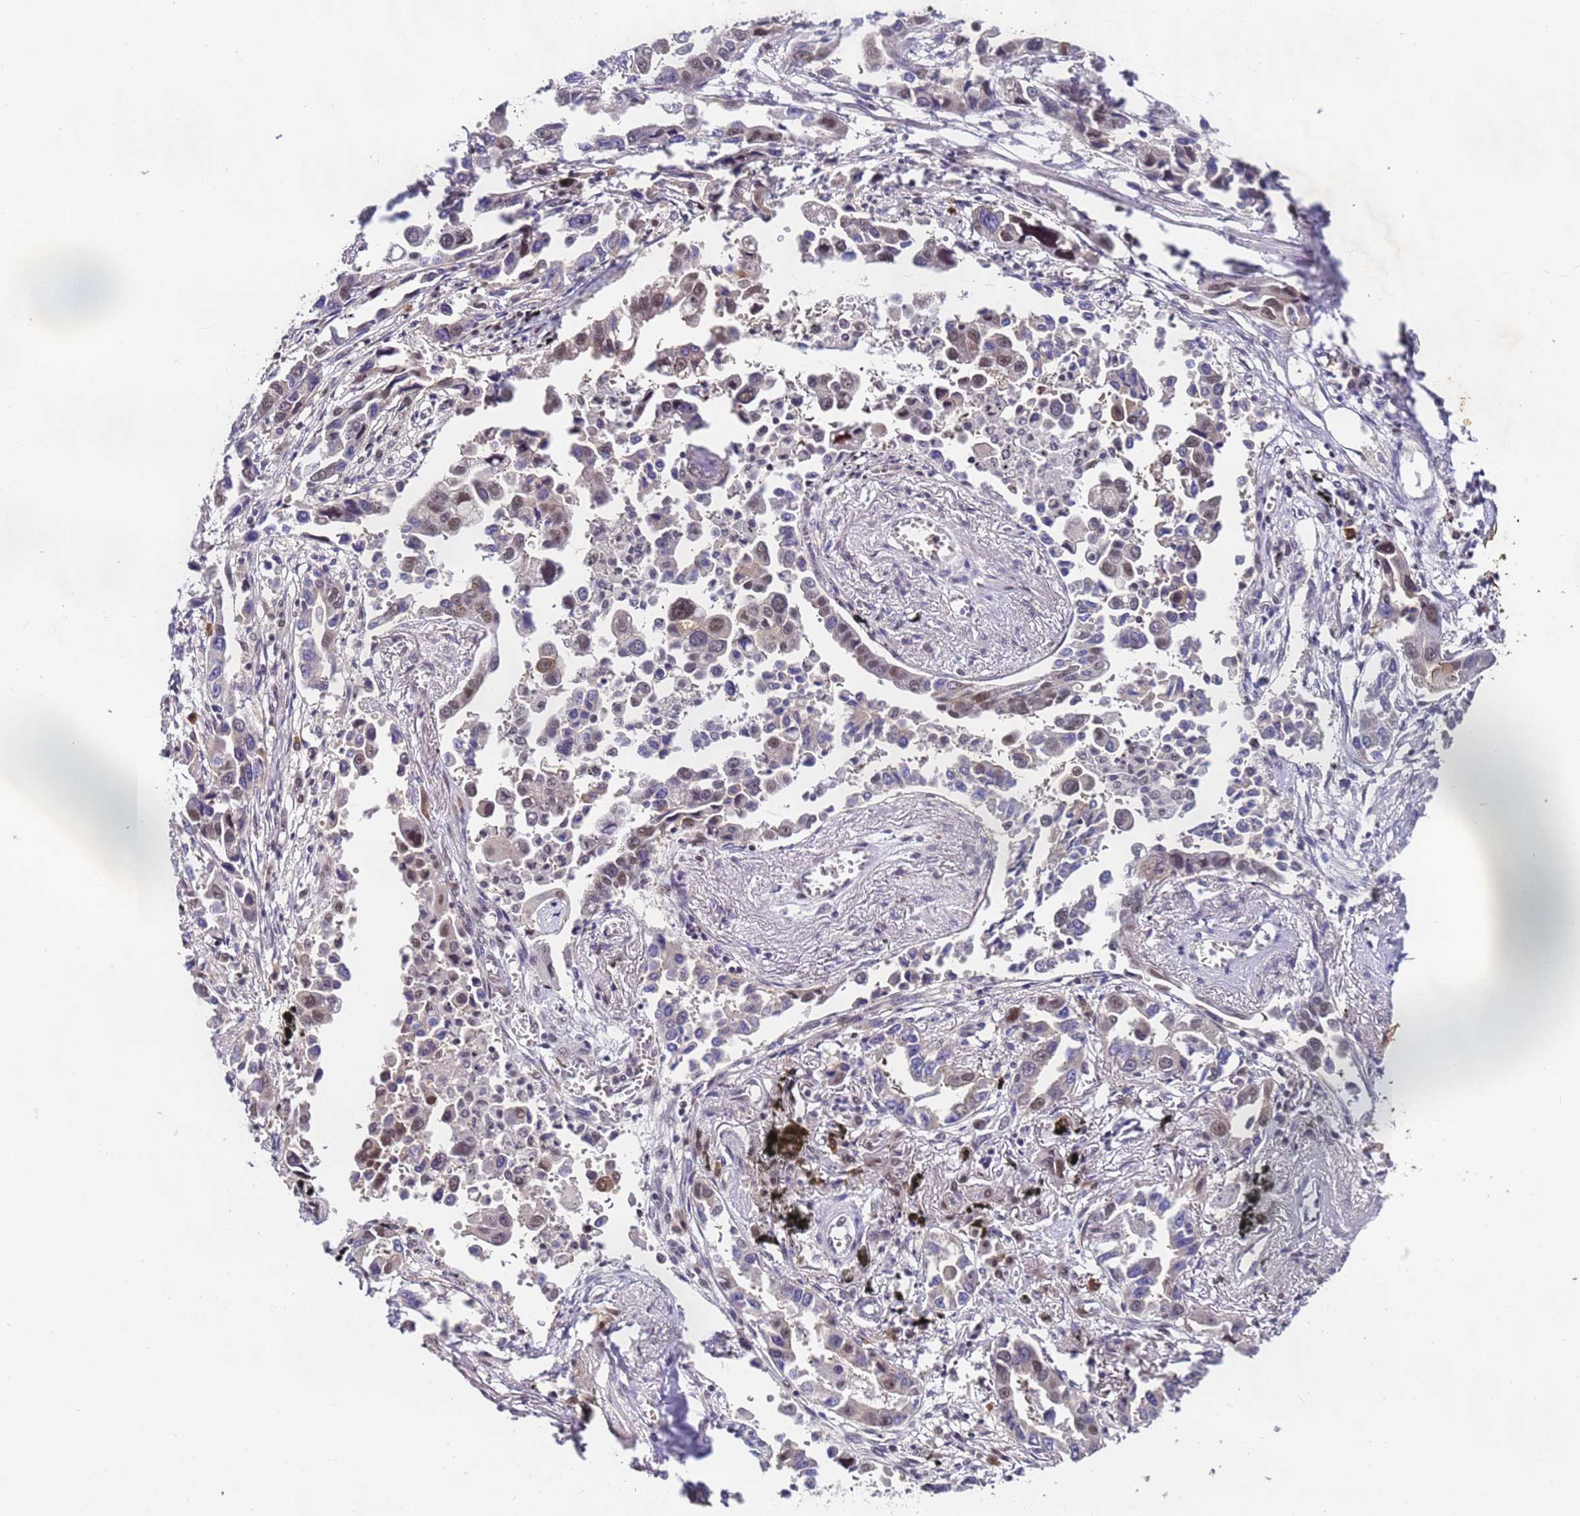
{"staining": {"intensity": "weak", "quantity": "<25%", "location": "nuclear"}, "tissue": "lung cancer", "cell_type": "Tumor cells", "image_type": "cancer", "snomed": [{"axis": "morphology", "description": "Adenocarcinoma, NOS"}, {"axis": "topography", "description": "Lung"}], "caption": "Lung cancer was stained to show a protein in brown. There is no significant staining in tumor cells.", "gene": "FNBP4", "patient": {"sex": "male", "age": 67}}